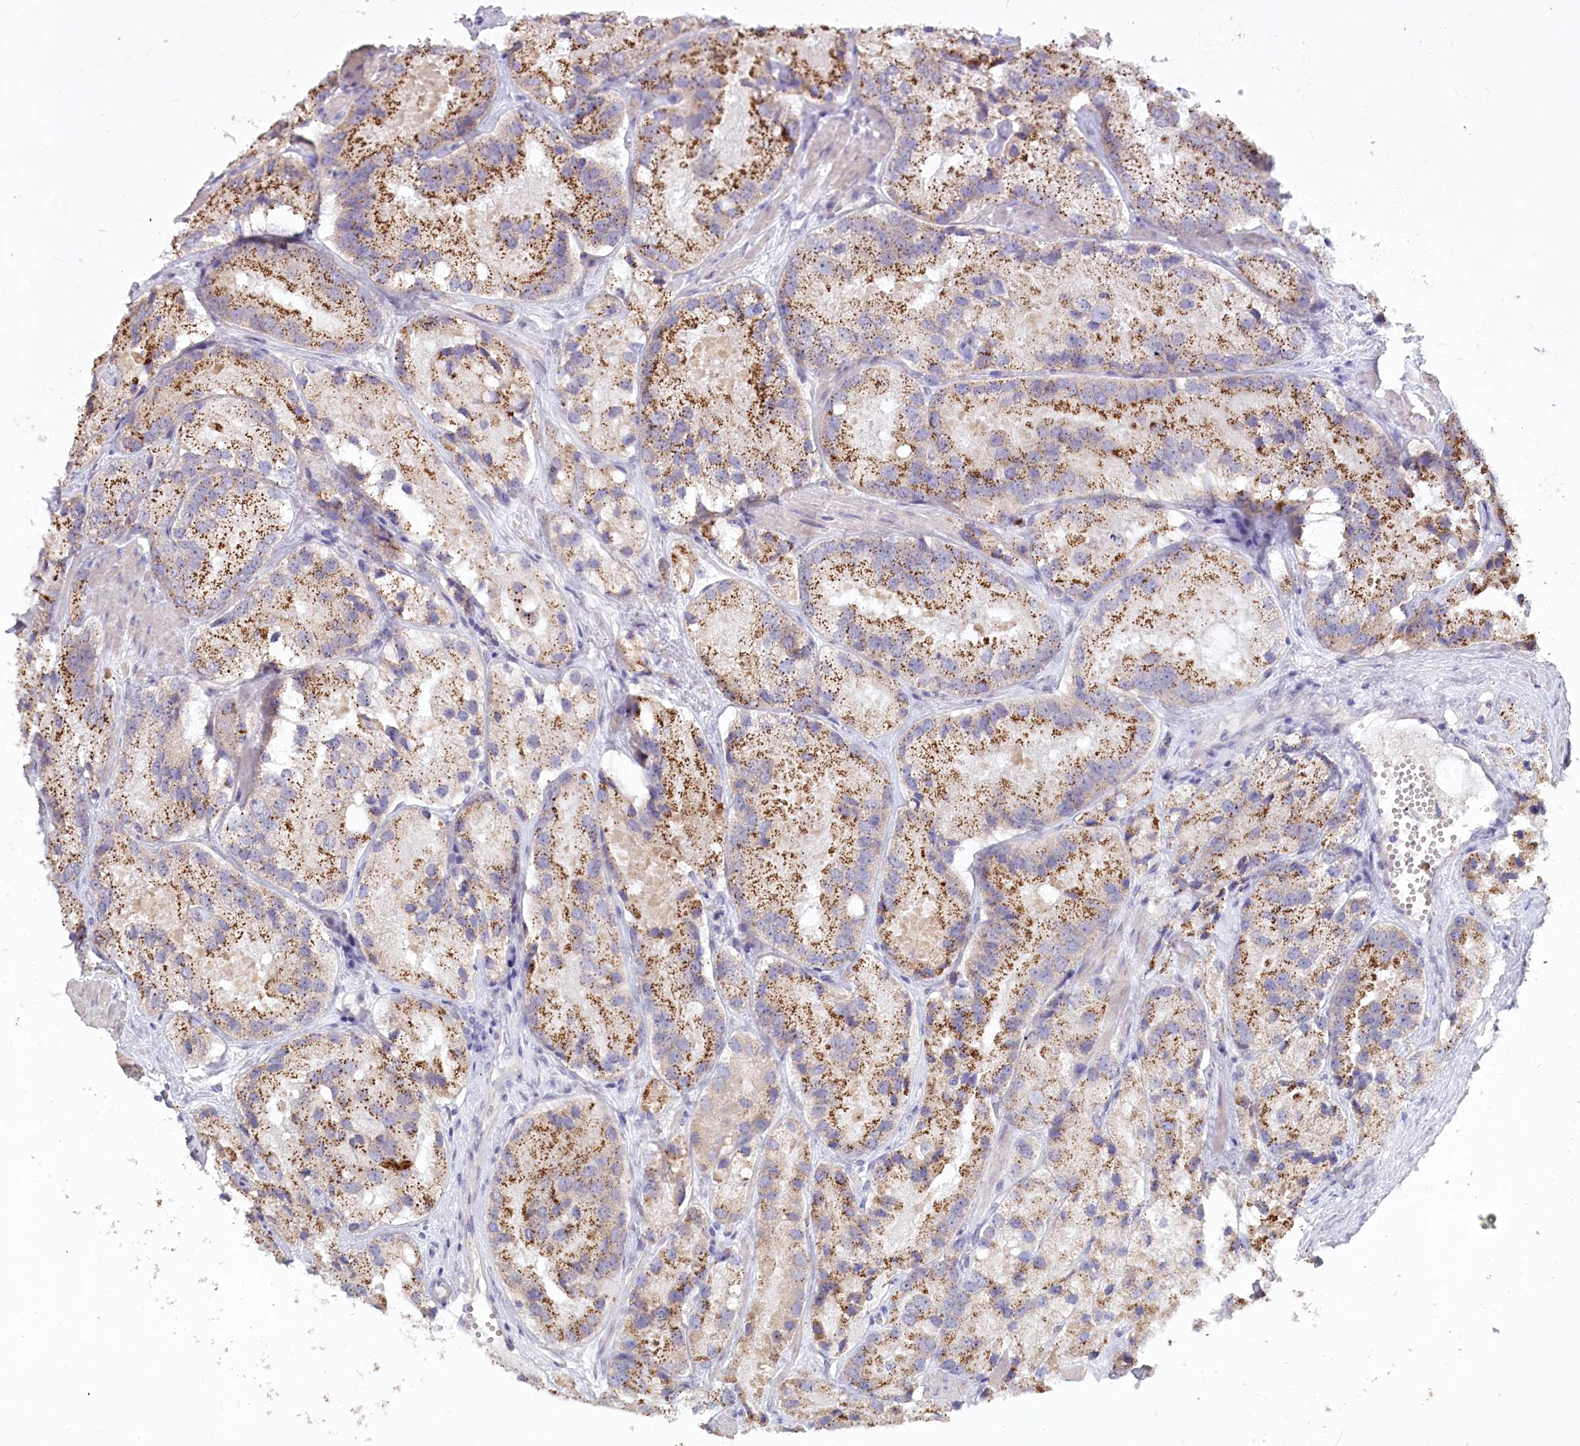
{"staining": {"intensity": "moderate", "quantity": "25%-75%", "location": "cytoplasmic/membranous"}, "tissue": "prostate cancer", "cell_type": "Tumor cells", "image_type": "cancer", "snomed": [{"axis": "morphology", "description": "Adenocarcinoma, High grade"}, {"axis": "topography", "description": "Prostate"}], "caption": "Prostate cancer stained with a brown dye reveals moderate cytoplasmic/membranous positive expression in about 25%-75% of tumor cells.", "gene": "ABITRAM", "patient": {"sex": "male", "age": 66}}